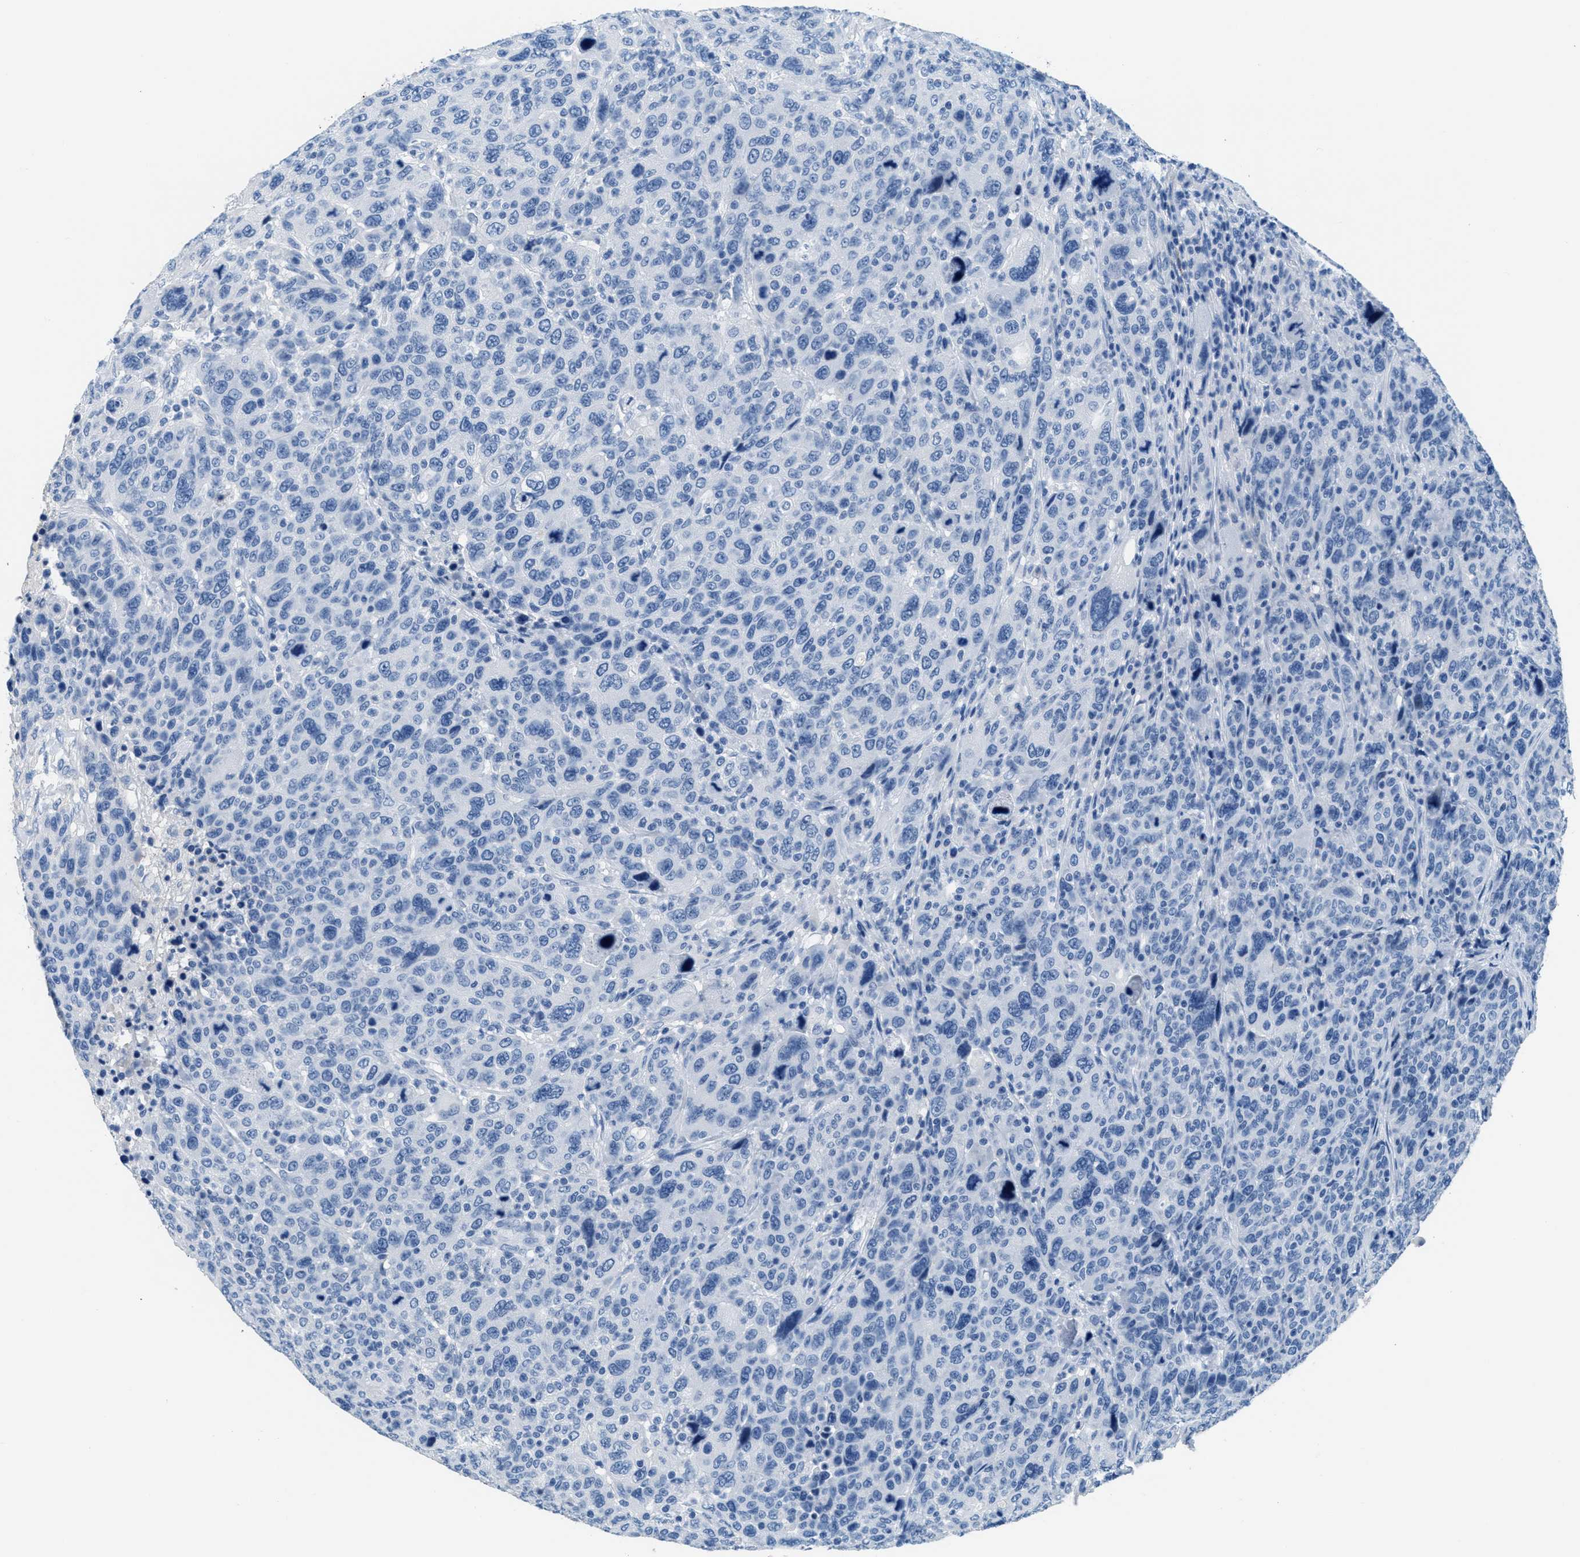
{"staining": {"intensity": "negative", "quantity": "none", "location": "none"}, "tissue": "breast cancer", "cell_type": "Tumor cells", "image_type": "cancer", "snomed": [{"axis": "morphology", "description": "Duct carcinoma"}, {"axis": "topography", "description": "Breast"}], "caption": "Tumor cells show no significant protein expression in invasive ductal carcinoma (breast).", "gene": "MGARP", "patient": {"sex": "female", "age": 37}}